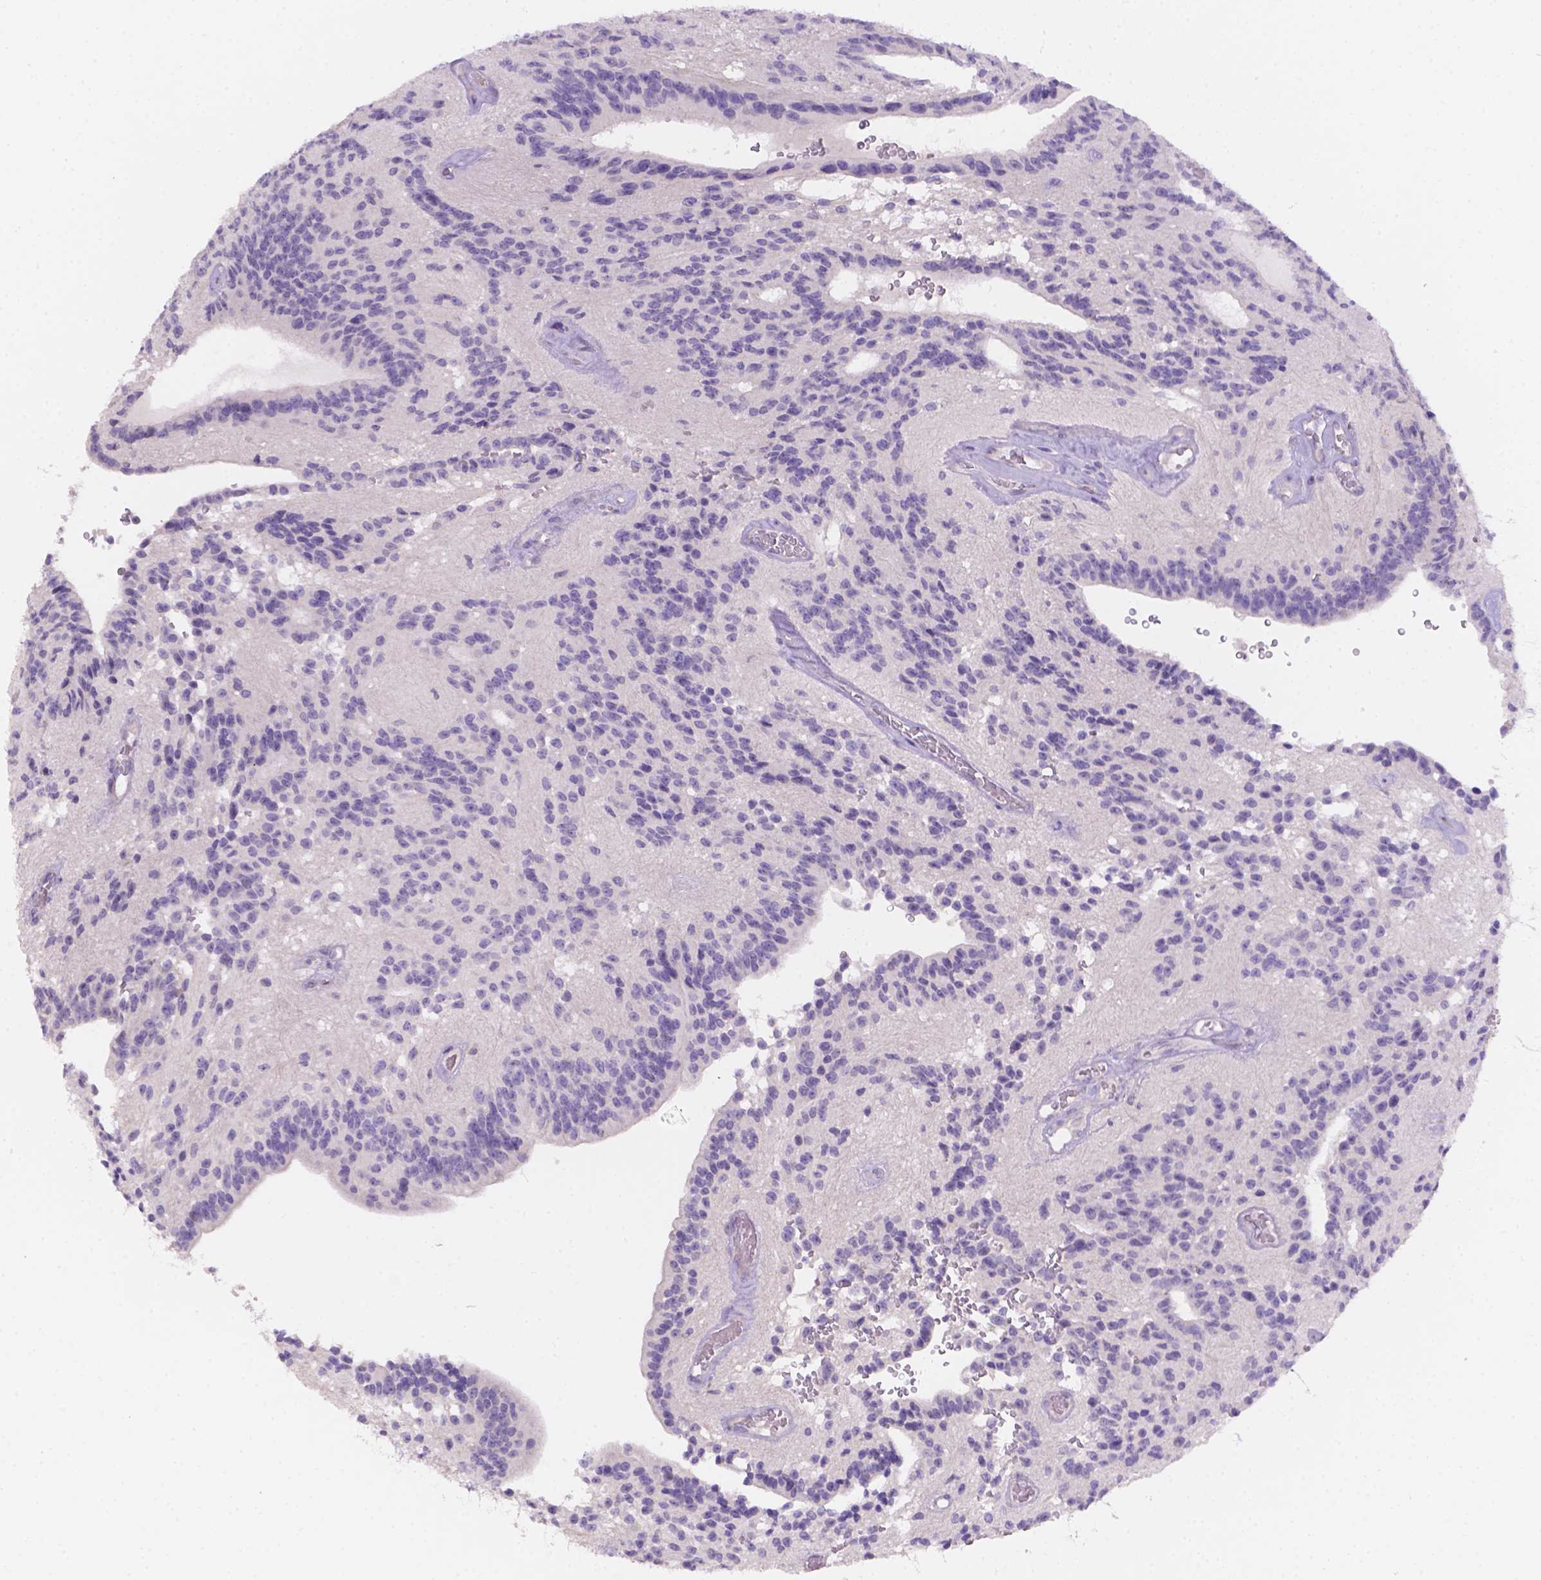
{"staining": {"intensity": "negative", "quantity": "none", "location": "none"}, "tissue": "glioma", "cell_type": "Tumor cells", "image_type": "cancer", "snomed": [{"axis": "morphology", "description": "Glioma, malignant, Low grade"}, {"axis": "topography", "description": "Brain"}], "caption": "Tumor cells are negative for brown protein staining in glioma.", "gene": "CD96", "patient": {"sex": "male", "age": 31}}